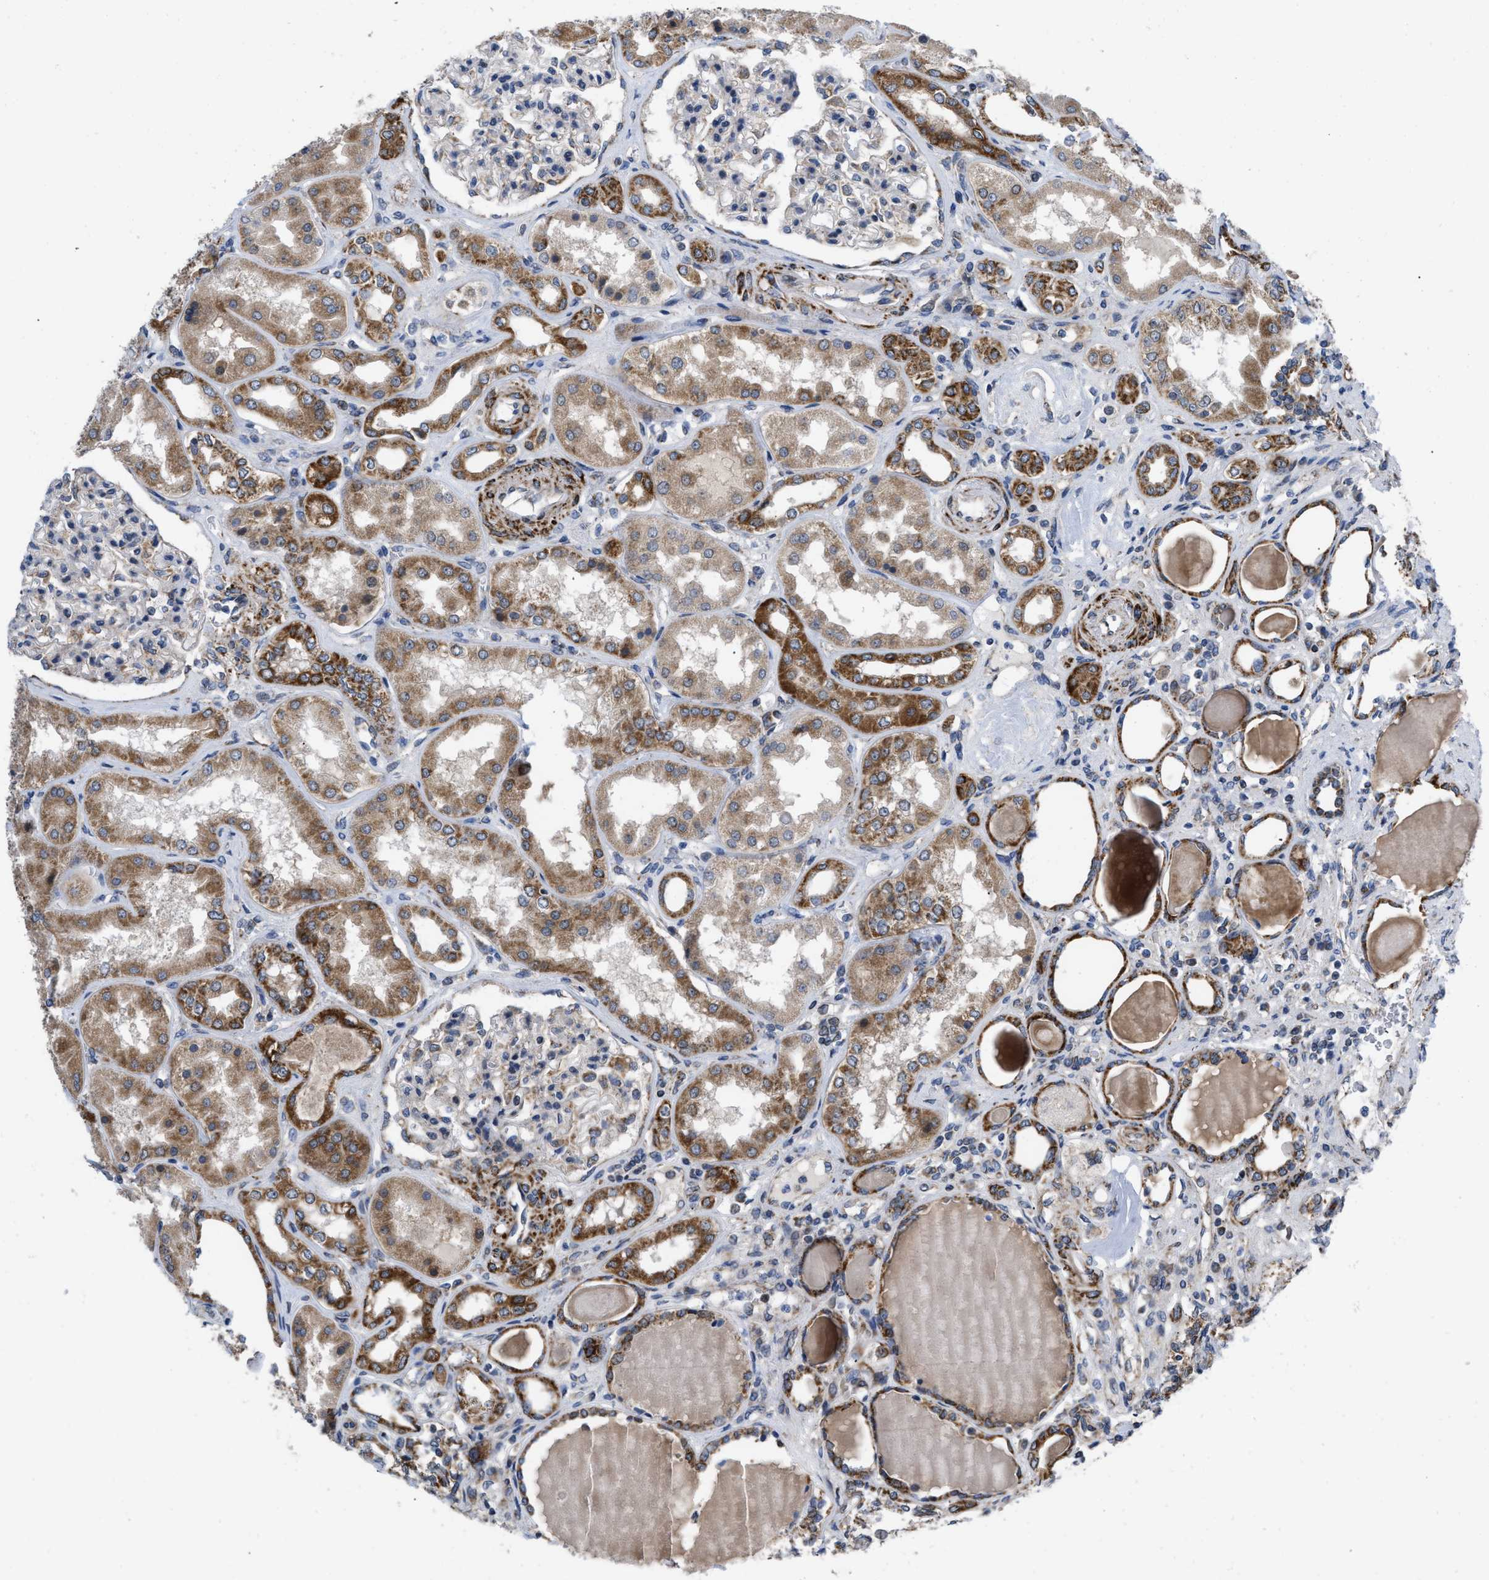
{"staining": {"intensity": "weak", "quantity": "25%-75%", "location": "cytoplasmic/membranous"}, "tissue": "kidney", "cell_type": "Cells in glomeruli", "image_type": "normal", "snomed": [{"axis": "morphology", "description": "Normal tissue, NOS"}, {"axis": "topography", "description": "Kidney"}], "caption": "DAB (3,3'-diaminobenzidine) immunohistochemical staining of normal human kidney shows weak cytoplasmic/membranous protein positivity in approximately 25%-75% of cells in glomeruli.", "gene": "AKAP1", "patient": {"sex": "female", "age": 56}}